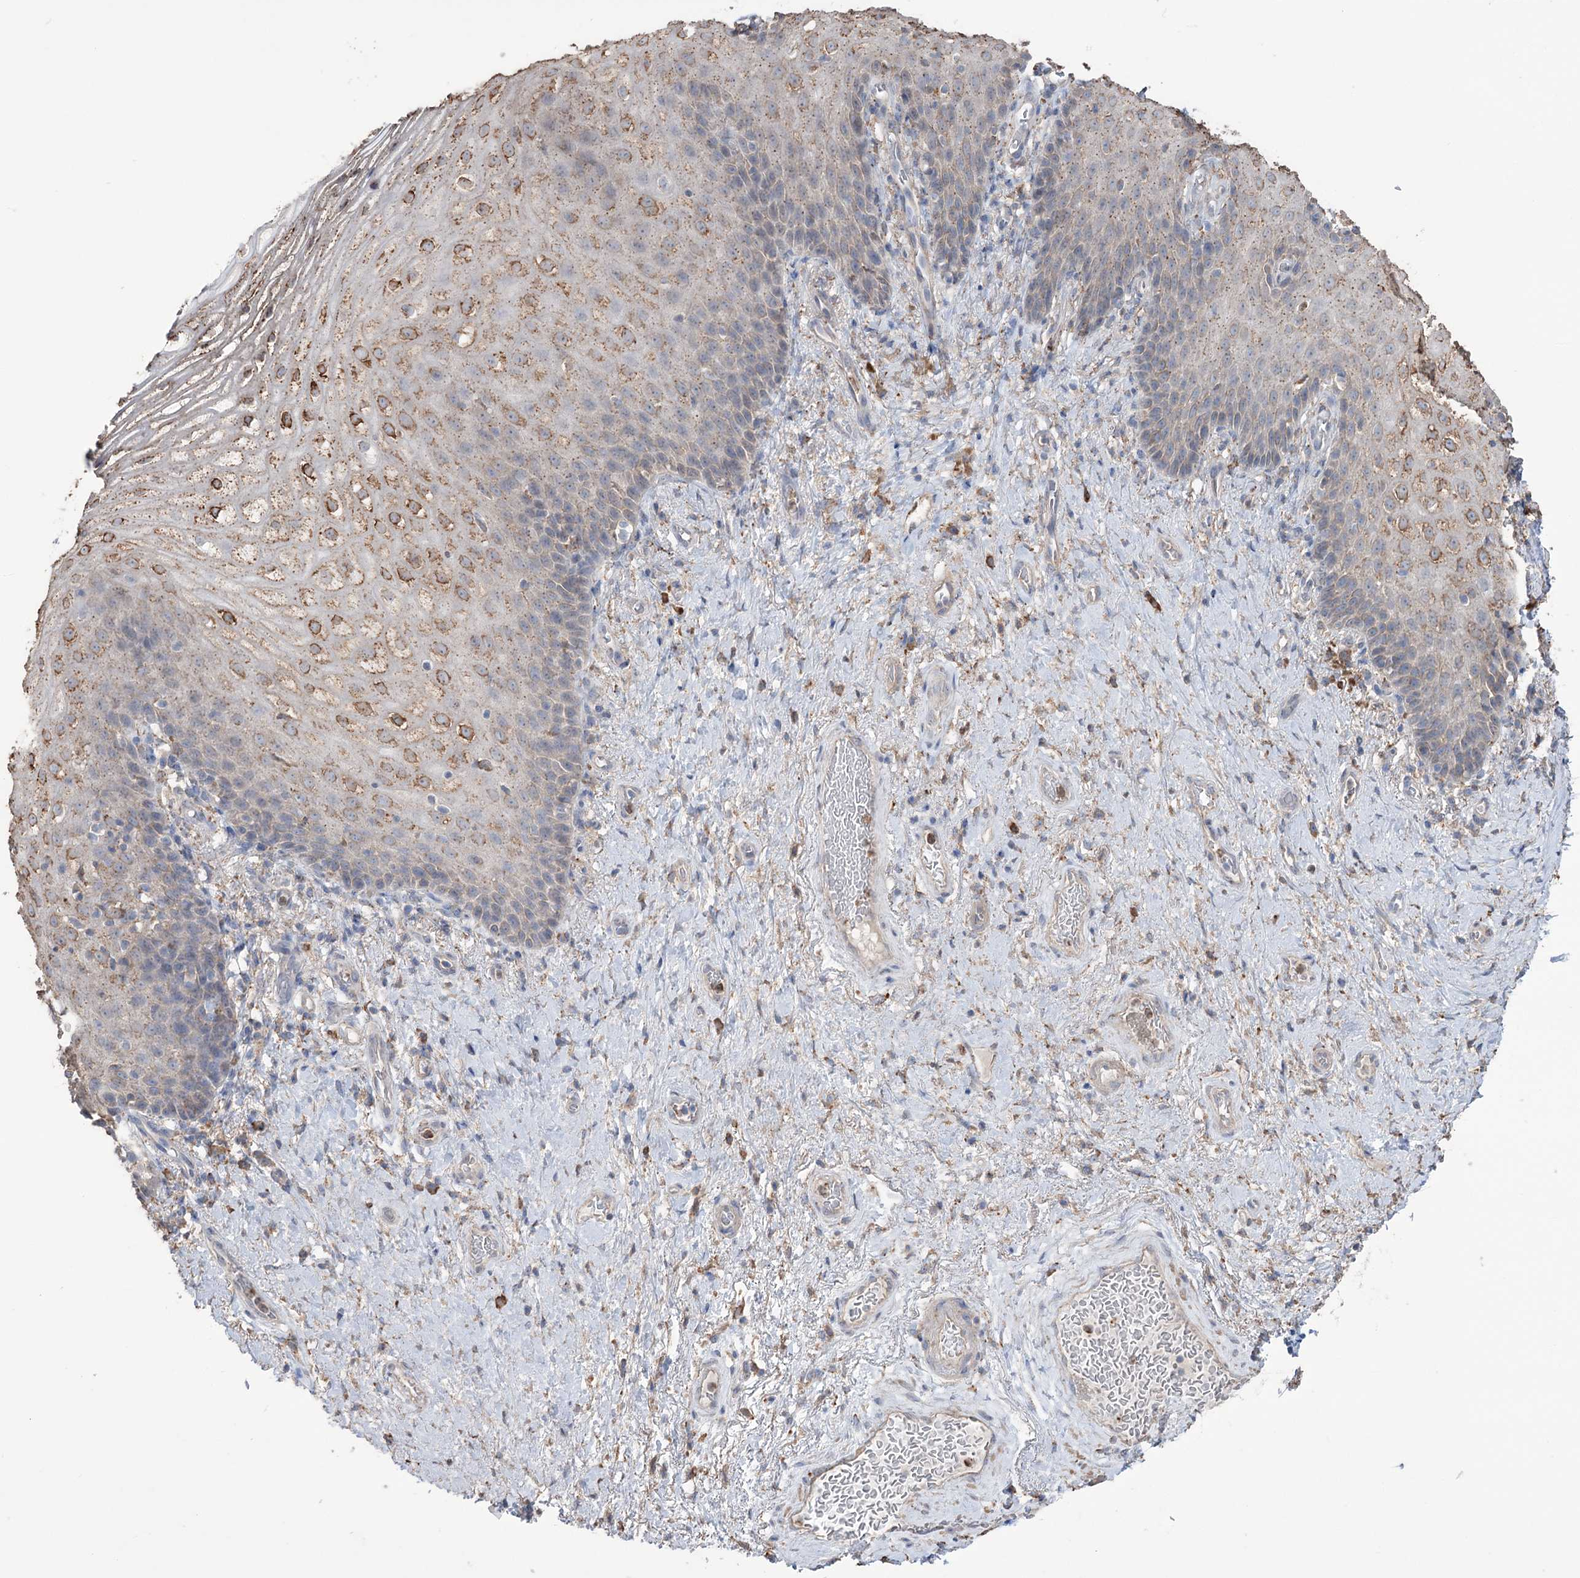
{"staining": {"intensity": "strong", "quantity": "<25%", "location": "cytoplasmic/membranous"}, "tissue": "vagina", "cell_type": "Squamous epithelial cells", "image_type": "normal", "snomed": [{"axis": "morphology", "description": "Normal tissue, NOS"}, {"axis": "topography", "description": "Vagina"}], "caption": "Immunohistochemical staining of unremarkable vagina exhibits <25% levels of strong cytoplasmic/membranous protein positivity in about <25% of squamous epithelial cells. (IHC, brightfield microscopy, high magnification).", "gene": "TRIM71", "patient": {"sex": "female", "age": 60}}